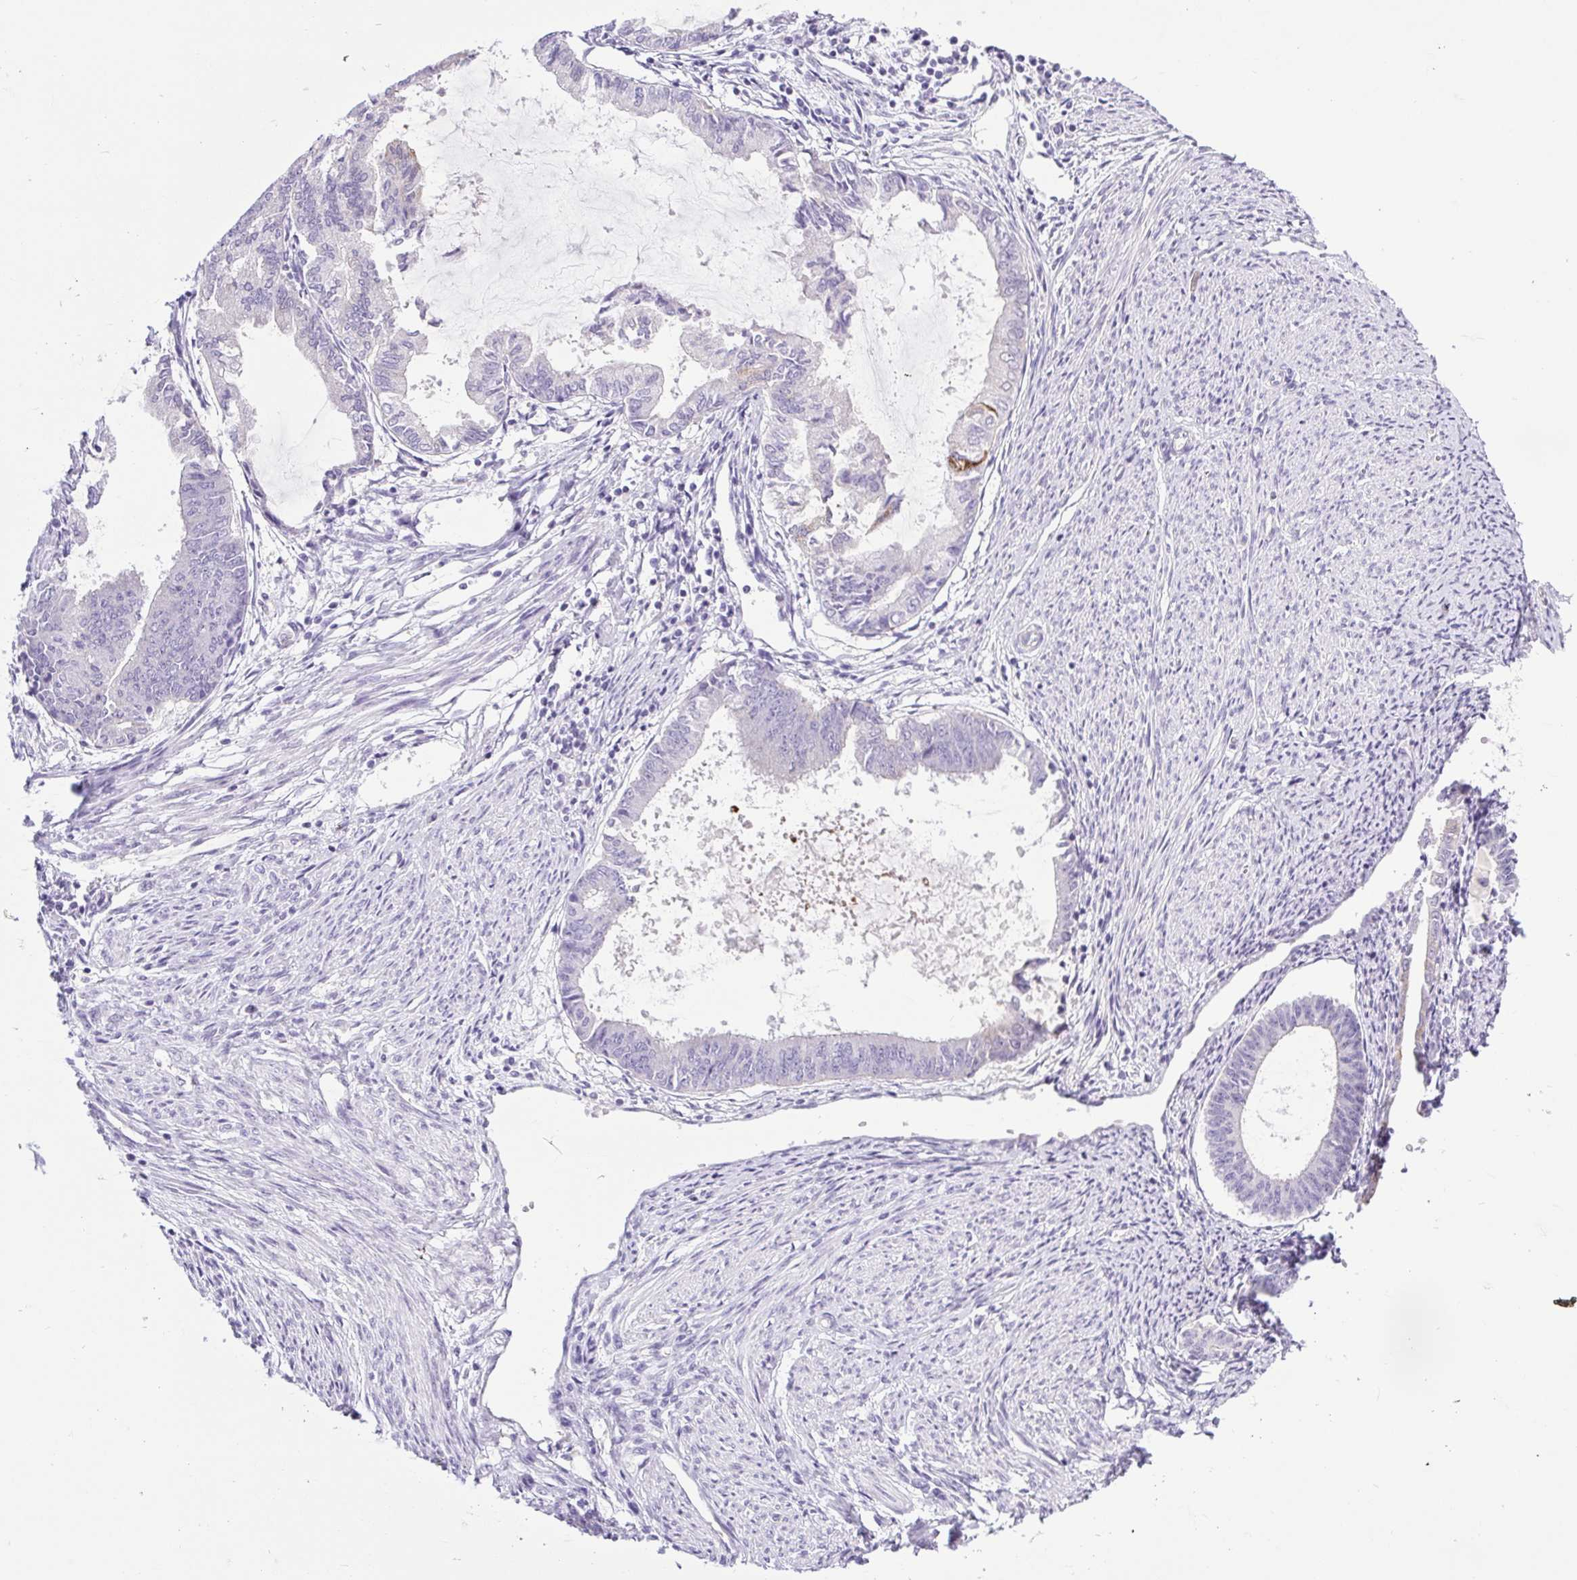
{"staining": {"intensity": "negative", "quantity": "none", "location": "none"}, "tissue": "endometrial cancer", "cell_type": "Tumor cells", "image_type": "cancer", "snomed": [{"axis": "morphology", "description": "Adenocarcinoma, NOS"}, {"axis": "topography", "description": "Endometrium"}], "caption": "Protein analysis of endometrial adenocarcinoma displays no significant positivity in tumor cells.", "gene": "BCAS1", "patient": {"sex": "female", "age": 86}}